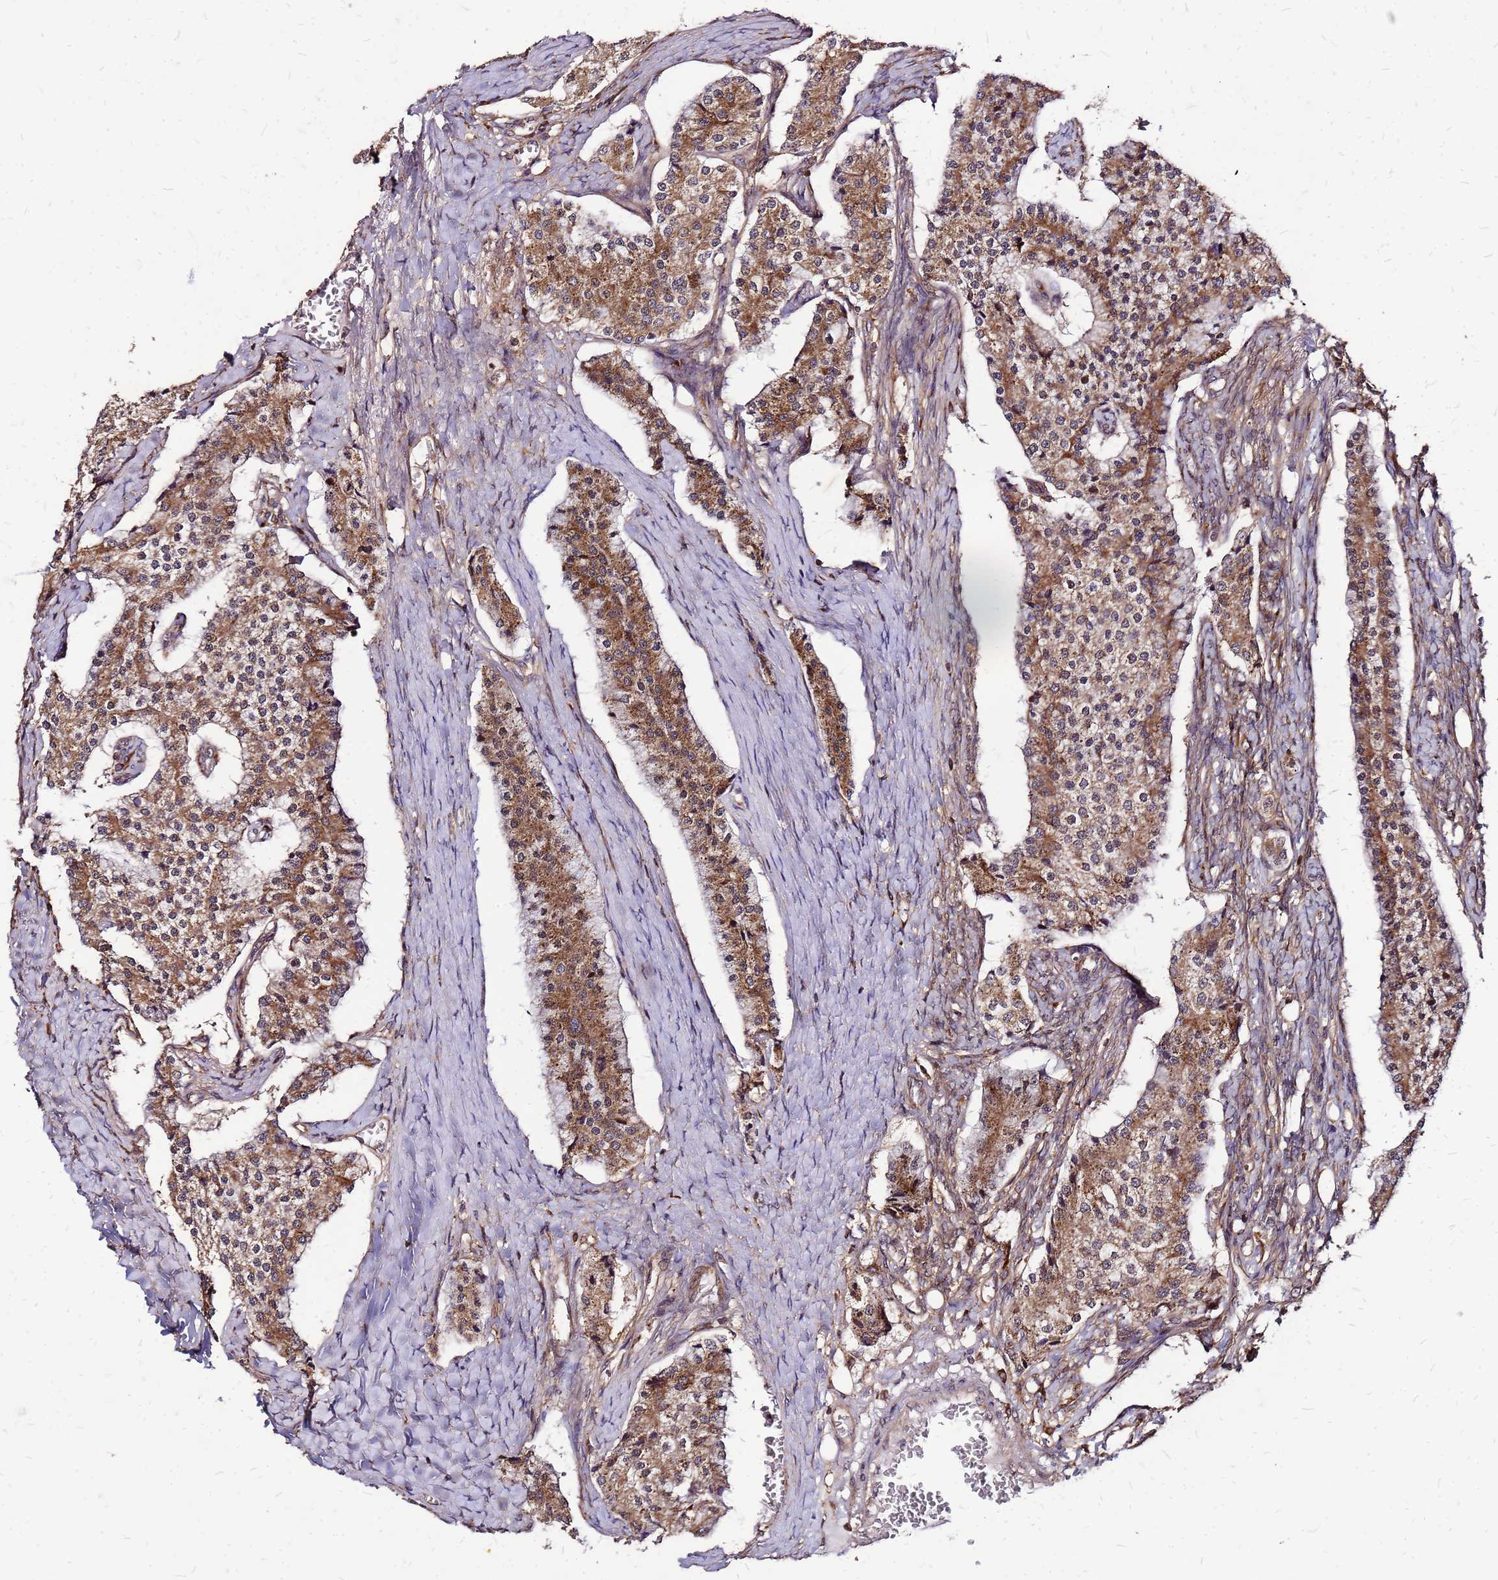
{"staining": {"intensity": "moderate", "quantity": ">75%", "location": "cytoplasmic/membranous"}, "tissue": "carcinoid", "cell_type": "Tumor cells", "image_type": "cancer", "snomed": [{"axis": "morphology", "description": "Carcinoid, malignant, NOS"}, {"axis": "topography", "description": "Colon"}], "caption": "Protein expression analysis of carcinoid (malignant) demonstrates moderate cytoplasmic/membranous positivity in approximately >75% of tumor cells.", "gene": "CYBC1", "patient": {"sex": "female", "age": 52}}